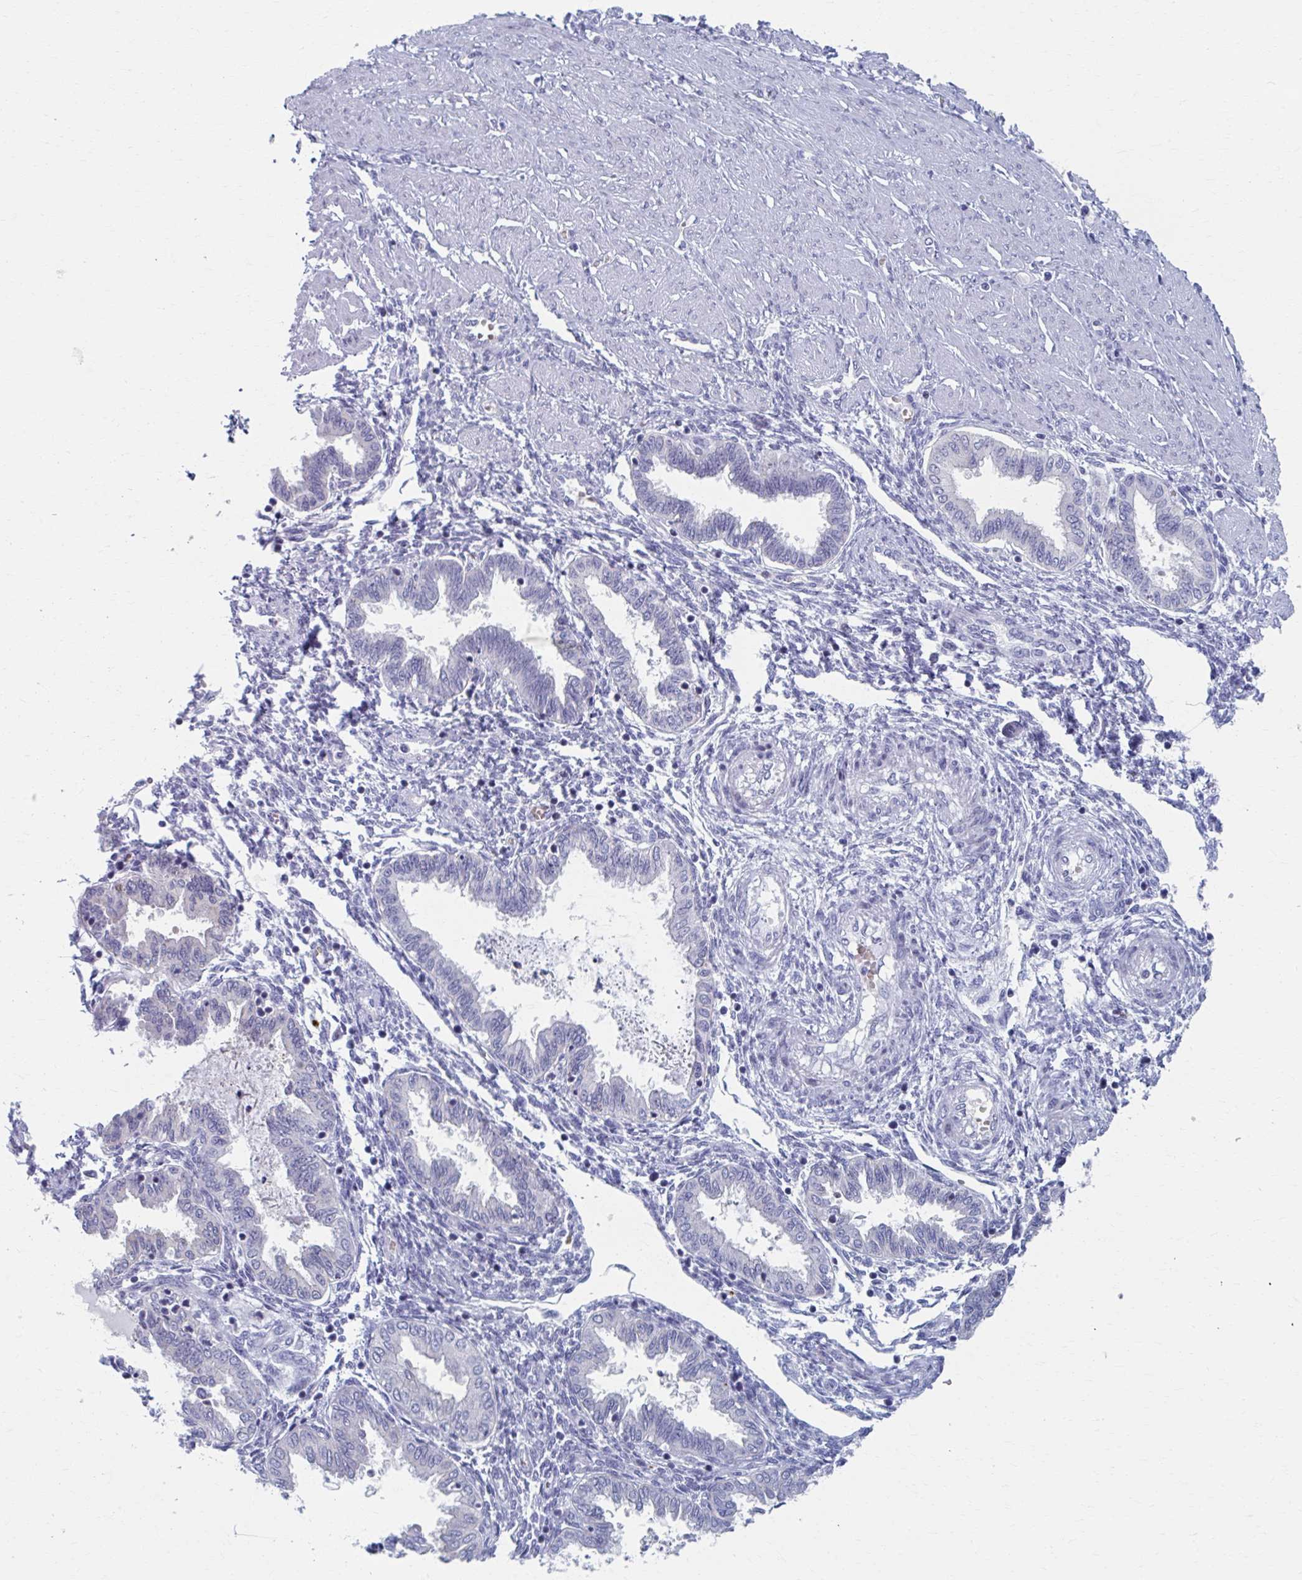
{"staining": {"intensity": "negative", "quantity": "none", "location": "none"}, "tissue": "endometrium", "cell_type": "Cells in endometrial stroma", "image_type": "normal", "snomed": [{"axis": "morphology", "description": "Normal tissue, NOS"}, {"axis": "topography", "description": "Endometrium"}], "caption": "Cells in endometrial stroma show no significant protein positivity in normal endometrium. Brightfield microscopy of IHC stained with DAB (brown) and hematoxylin (blue), captured at high magnification.", "gene": "ABHD16B", "patient": {"sex": "female", "age": 33}}